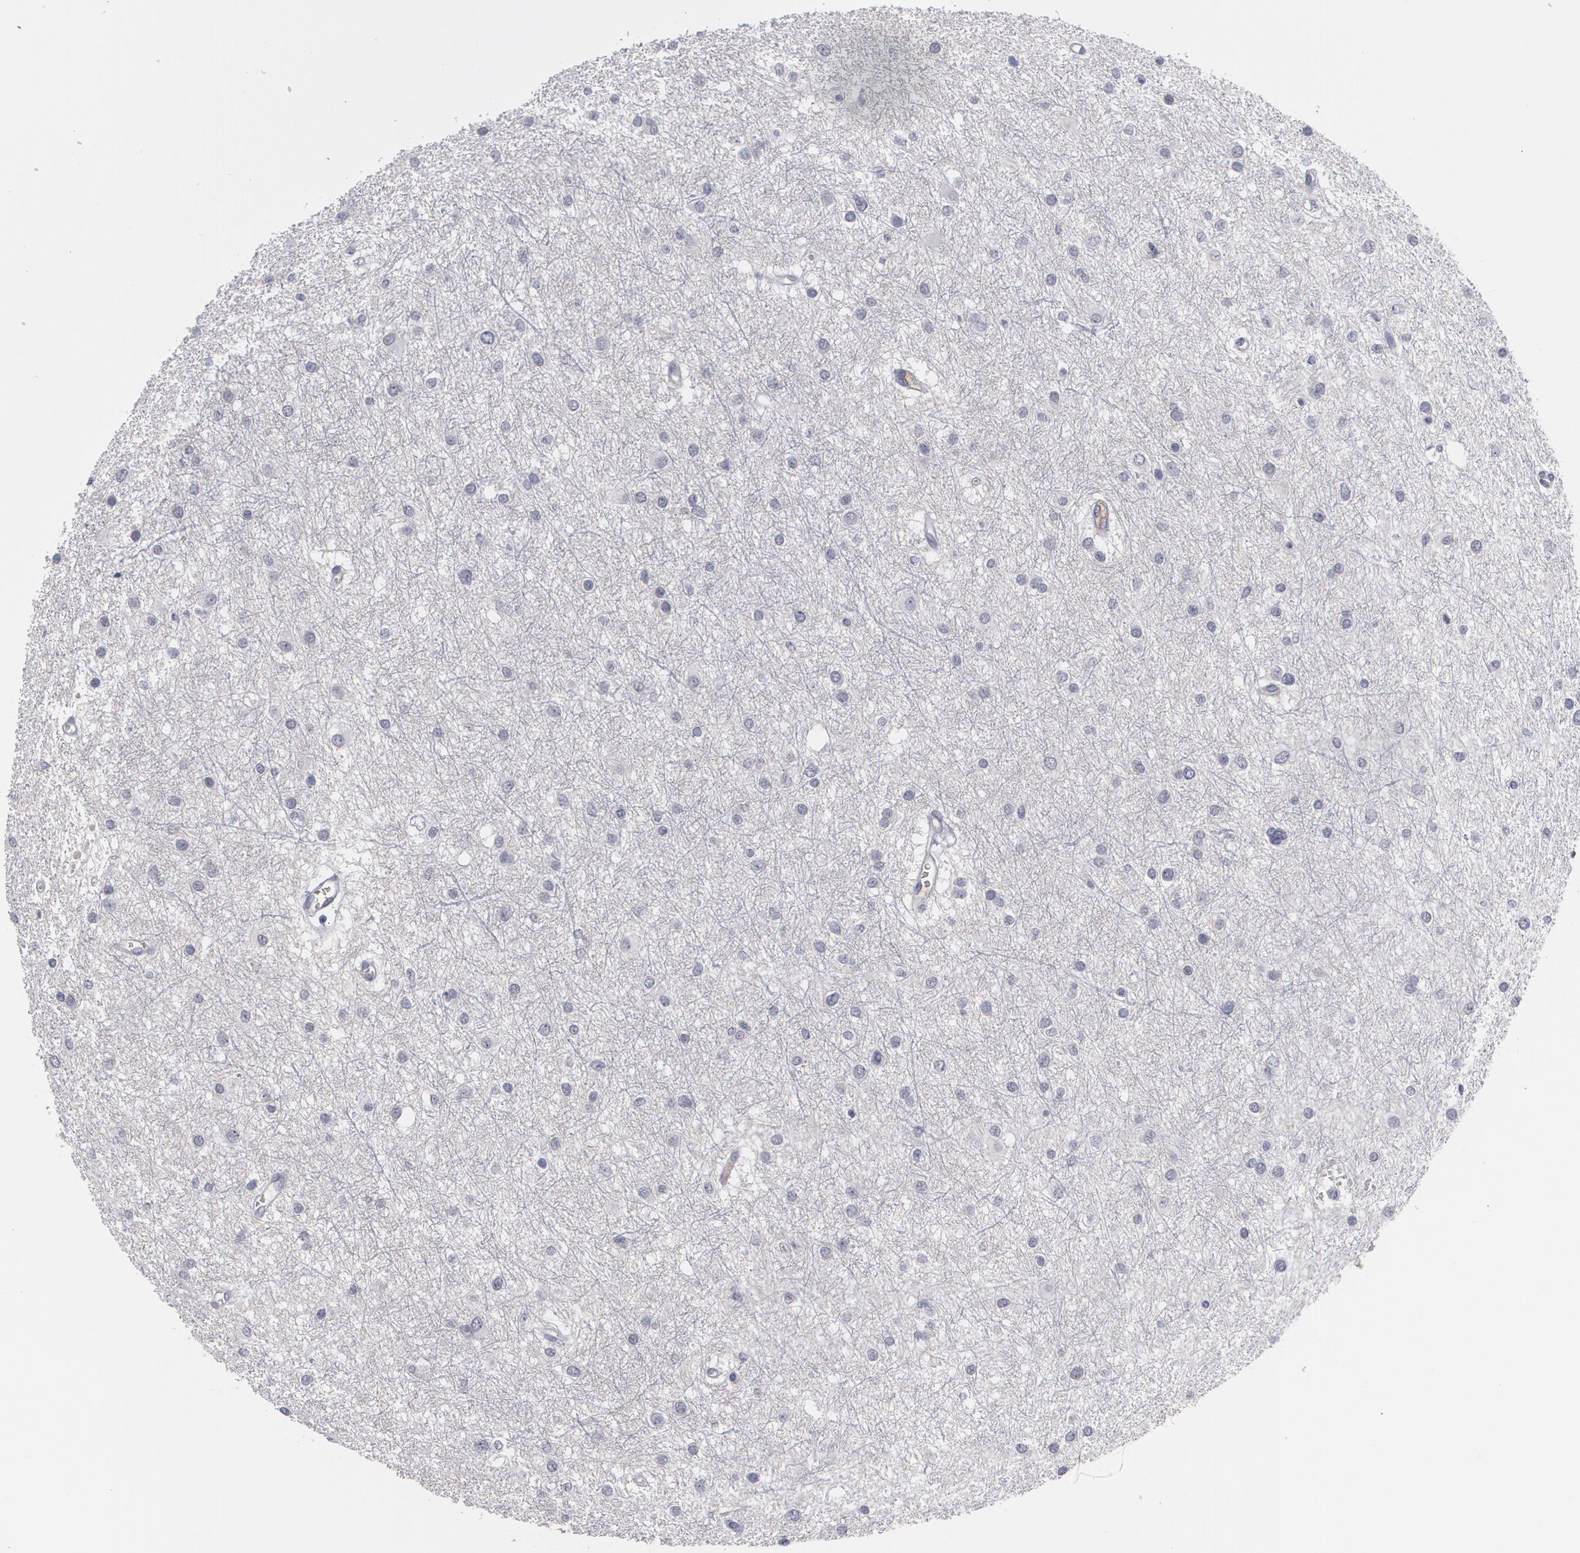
{"staining": {"intensity": "negative", "quantity": "none", "location": "none"}, "tissue": "glioma", "cell_type": "Tumor cells", "image_type": "cancer", "snomed": [{"axis": "morphology", "description": "Glioma, malignant, Low grade"}, {"axis": "topography", "description": "Brain"}], "caption": "This photomicrograph is of glioma stained with immunohistochemistry (IHC) to label a protein in brown with the nuclei are counter-stained blue. There is no positivity in tumor cells.", "gene": "LRG1", "patient": {"sex": "female", "age": 36}}